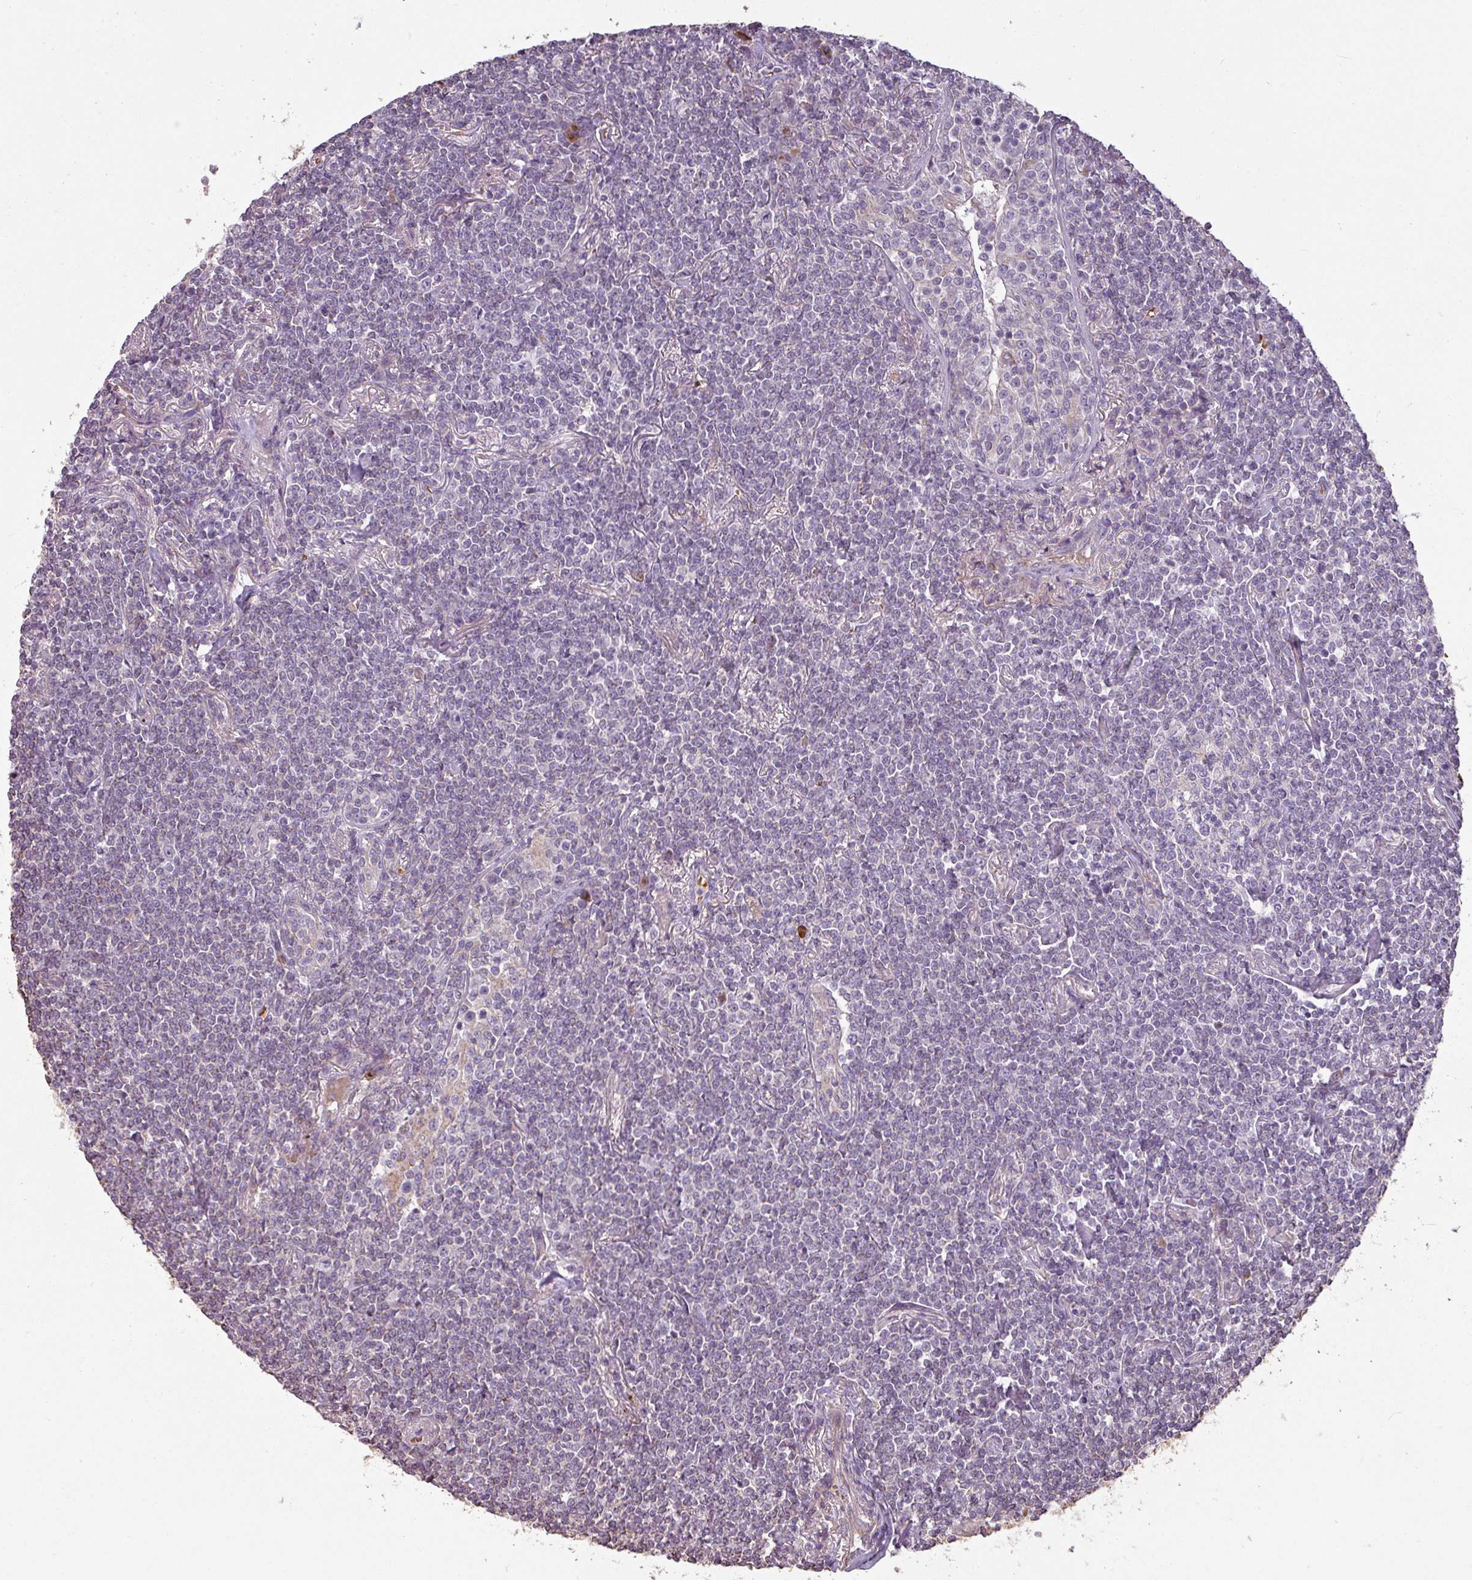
{"staining": {"intensity": "negative", "quantity": "none", "location": "none"}, "tissue": "lymphoma", "cell_type": "Tumor cells", "image_type": "cancer", "snomed": [{"axis": "morphology", "description": "Malignant lymphoma, non-Hodgkin's type, Low grade"}, {"axis": "topography", "description": "Lung"}], "caption": "The image shows no staining of tumor cells in low-grade malignant lymphoma, non-Hodgkin's type. Nuclei are stained in blue.", "gene": "NHSL2", "patient": {"sex": "female", "age": 71}}